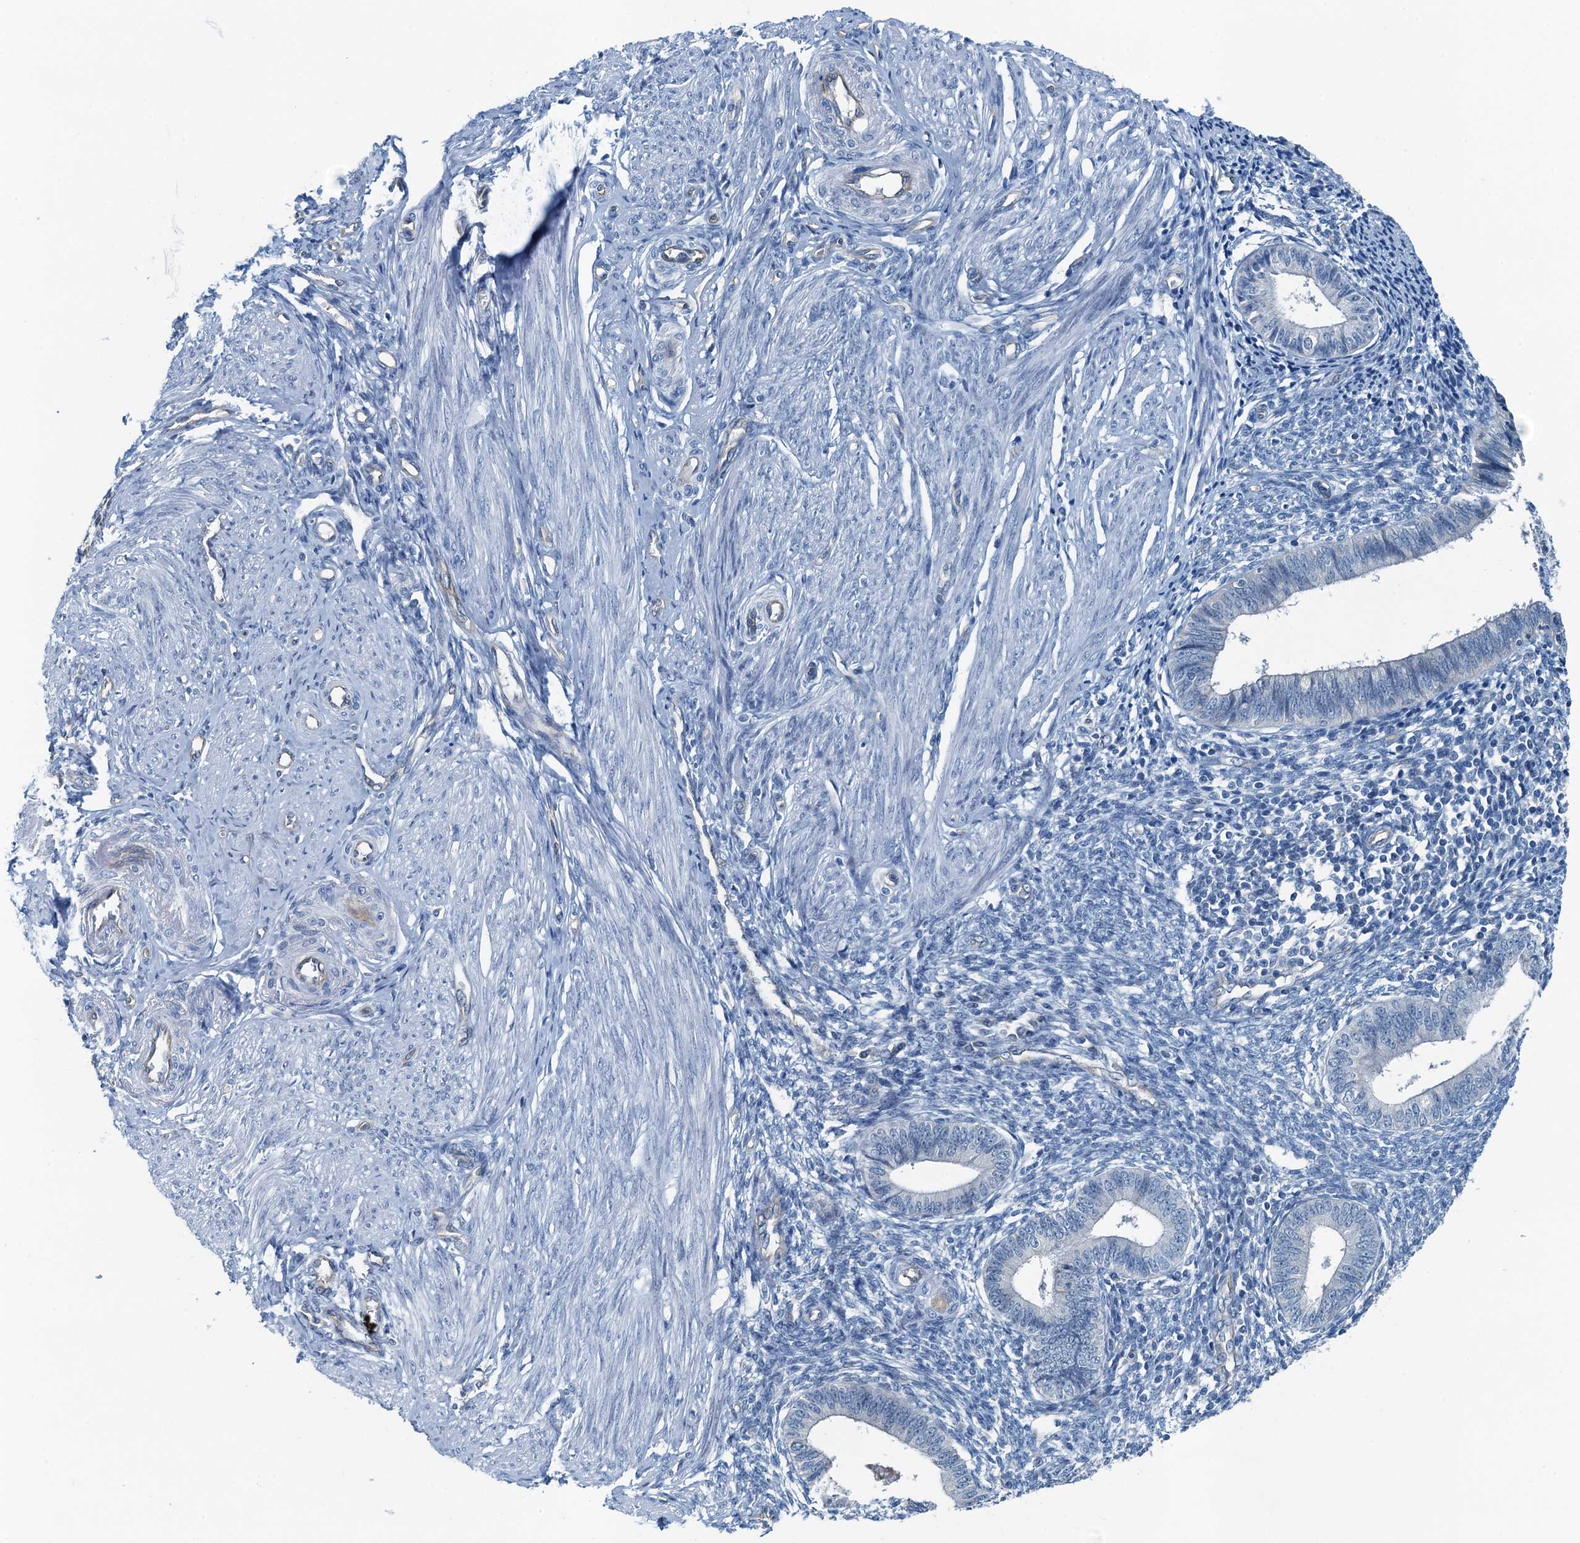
{"staining": {"intensity": "negative", "quantity": "none", "location": "none"}, "tissue": "endometrium", "cell_type": "Cells in endometrial stroma", "image_type": "normal", "snomed": [{"axis": "morphology", "description": "Normal tissue, NOS"}, {"axis": "topography", "description": "Endometrium"}], "caption": "A high-resolution photomicrograph shows IHC staining of benign endometrium, which displays no significant staining in cells in endometrial stroma.", "gene": "GFOD2", "patient": {"sex": "female", "age": 46}}